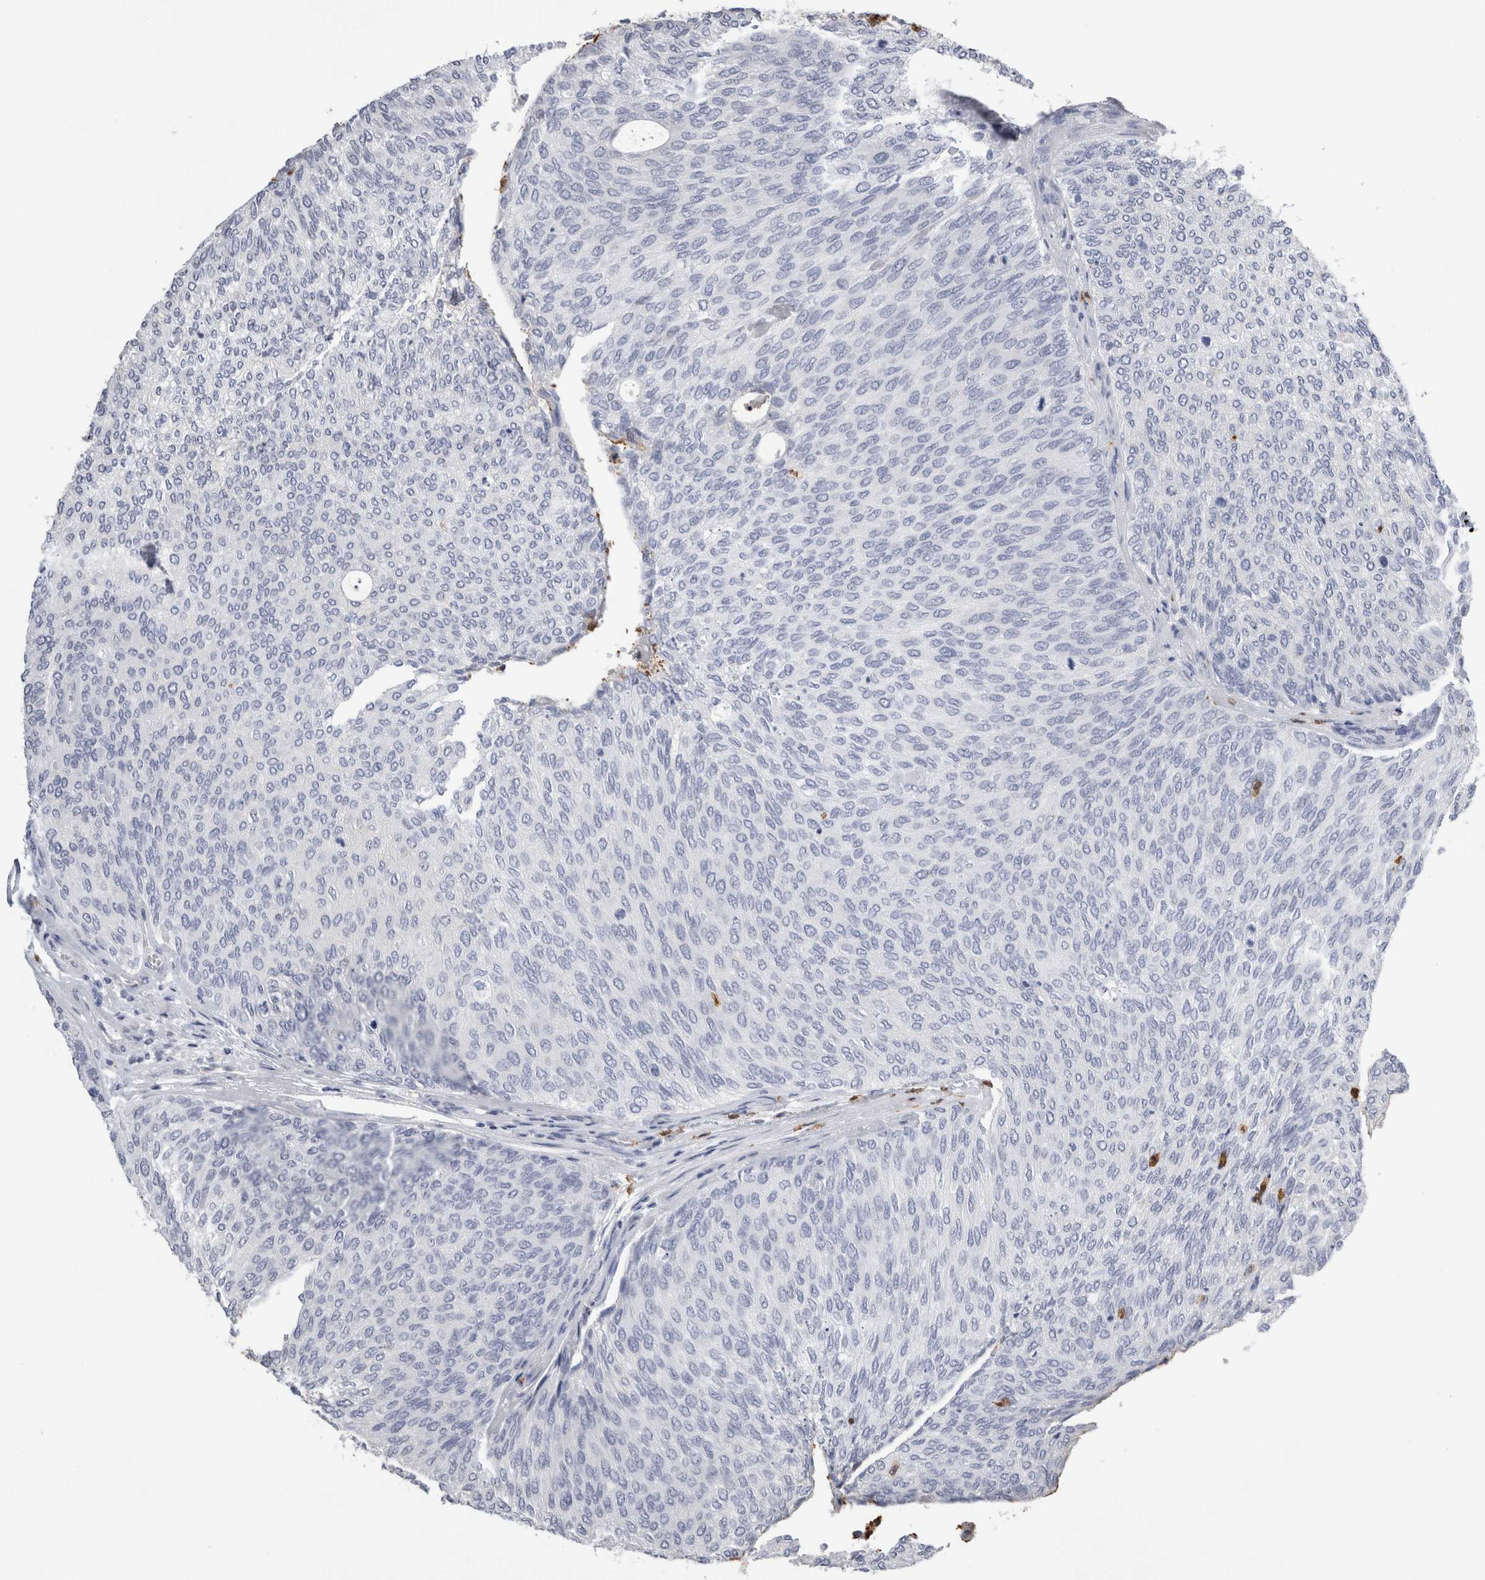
{"staining": {"intensity": "negative", "quantity": "none", "location": "none"}, "tissue": "urothelial cancer", "cell_type": "Tumor cells", "image_type": "cancer", "snomed": [{"axis": "morphology", "description": "Urothelial carcinoma, Low grade"}, {"axis": "topography", "description": "Urinary bladder"}], "caption": "An immunohistochemistry (IHC) photomicrograph of urothelial cancer is shown. There is no staining in tumor cells of urothelial cancer. The staining was performed using DAB to visualize the protein expression in brown, while the nuclei were stained in blue with hematoxylin (Magnification: 20x).", "gene": "S100A12", "patient": {"sex": "female", "age": 79}}